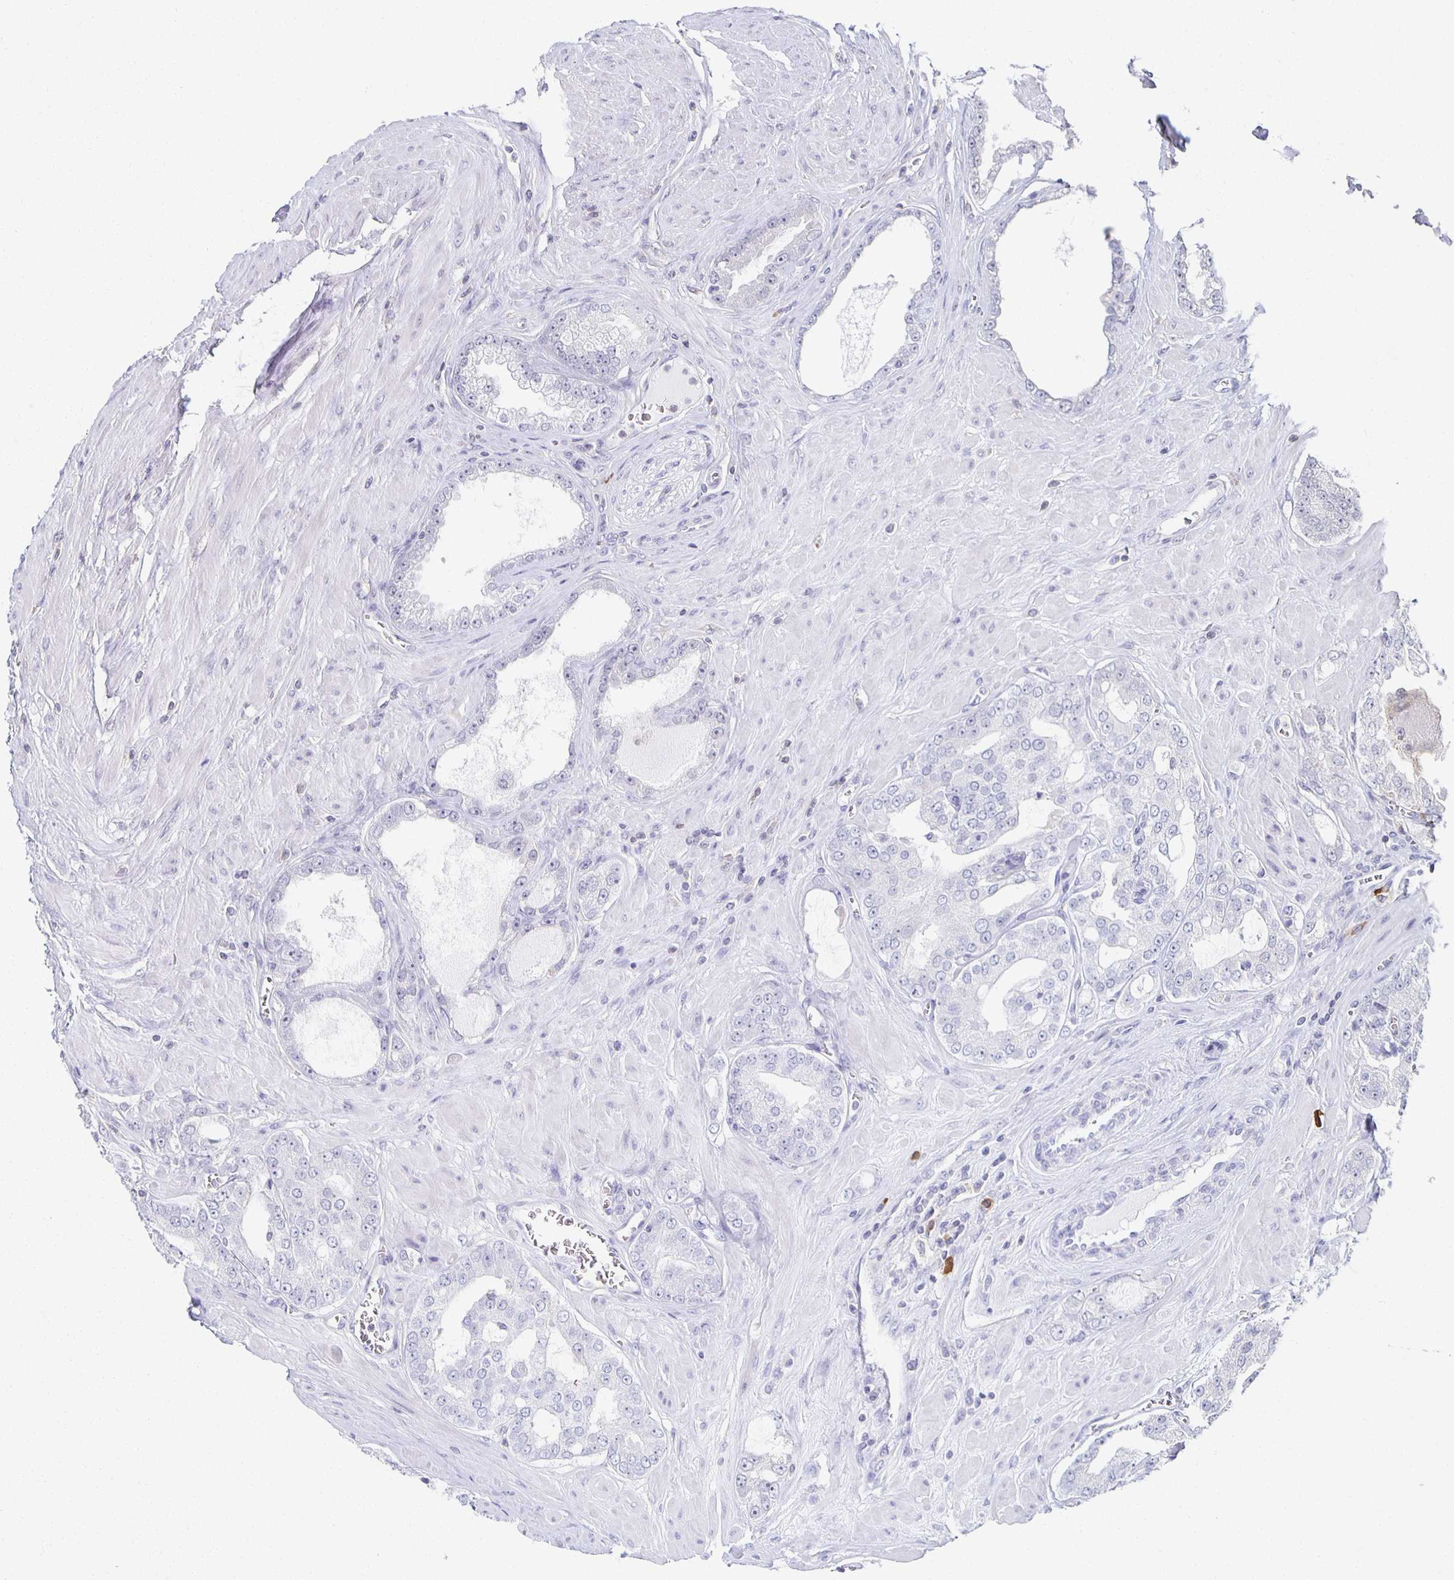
{"staining": {"intensity": "negative", "quantity": "none", "location": "none"}, "tissue": "prostate cancer", "cell_type": "Tumor cells", "image_type": "cancer", "snomed": [{"axis": "morphology", "description": "Adenocarcinoma, High grade"}, {"axis": "topography", "description": "Prostate"}], "caption": "High-grade adenocarcinoma (prostate) was stained to show a protein in brown. There is no significant staining in tumor cells. (DAB immunohistochemistry with hematoxylin counter stain).", "gene": "ZNF692", "patient": {"sex": "male", "age": 66}}